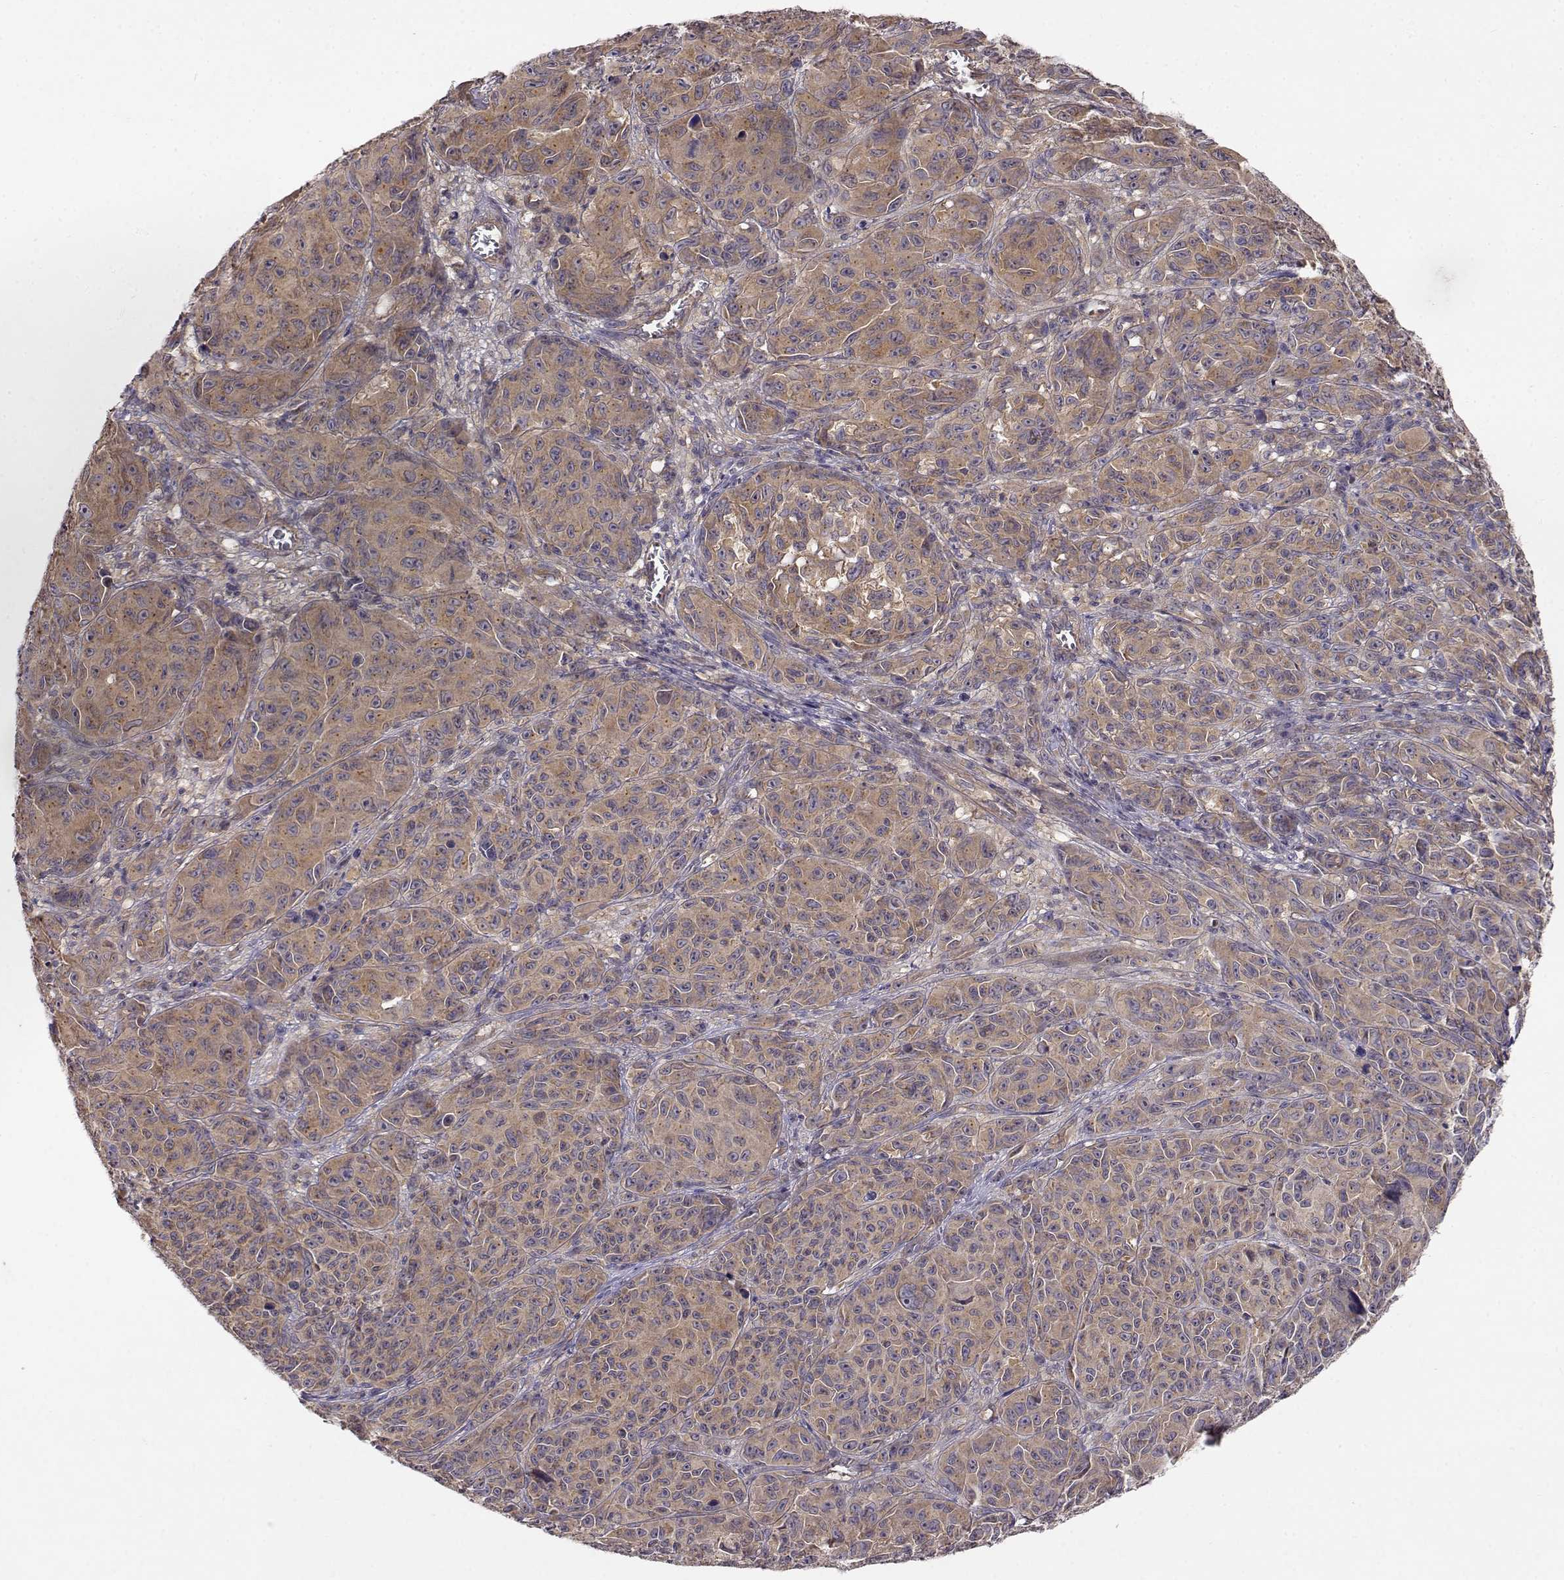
{"staining": {"intensity": "moderate", "quantity": ">75%", "location": "cytoplasmic/membranous"}, "tissue": "melanoma", "cell_type": "Tumor cells", "image_type": "cancer", "snomed": [{"axis": "morphology", "description": "Malignant melanoma, NOS"}, {"axis": "topography", "description": "Vulva, labia, clitoris and Bartholin´s gland, NO"}], "caption": "A histopathology image of human malignant melanoma stained for a protein demonstrates moderate cytoplasmic/membranous brown staining in tumor cells. Ihc stains the protein in brown and the nuclei are stained blue.", "gene": "PAIP1", "patient": {"sex": "female", "age": 75}}